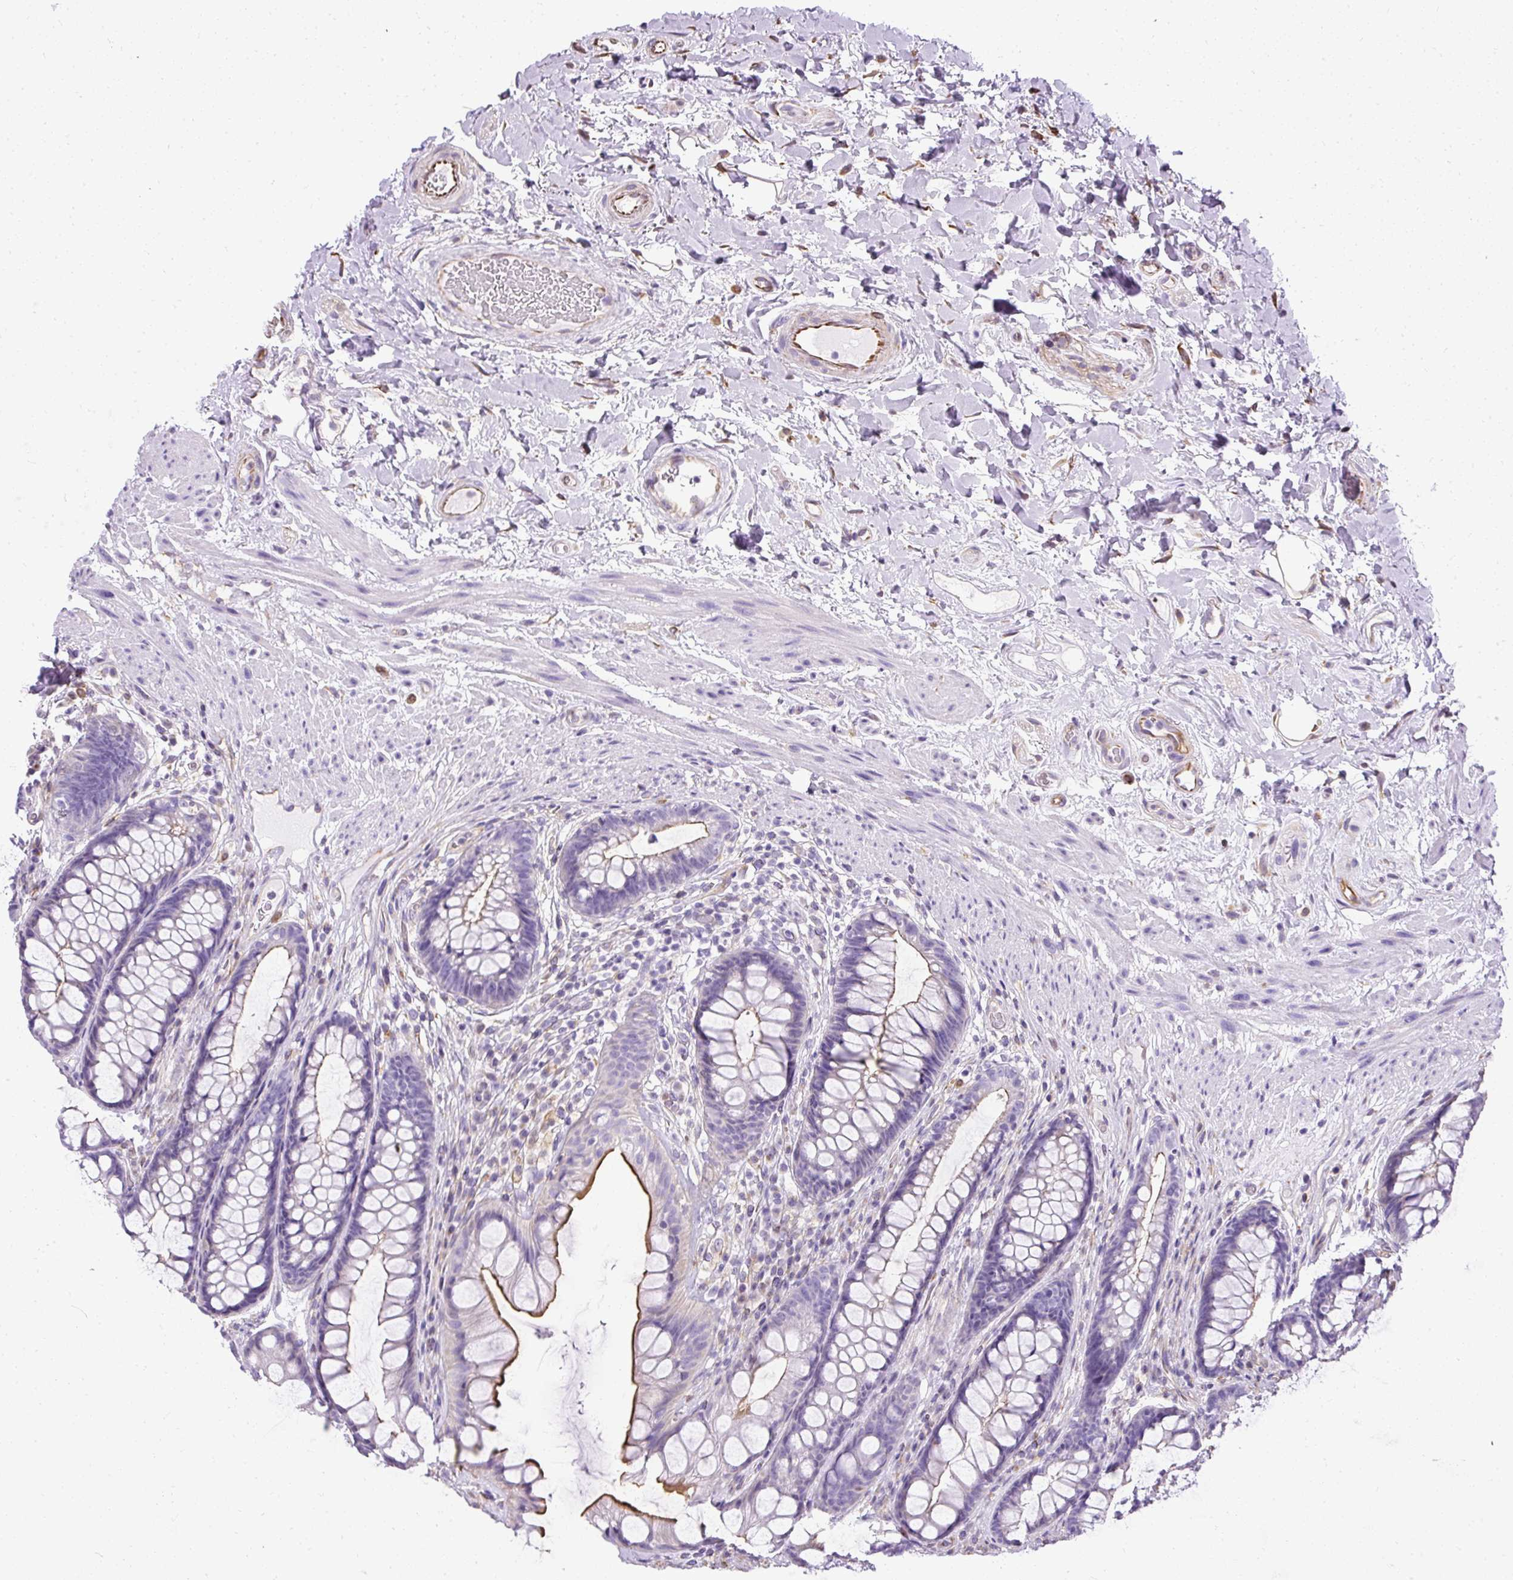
{"staining": {"intensity": "moderate", "quantity": "25%-75%", "location": "cytoplasmic/membranous"}, "tissue": "rectum", "cell_type": "Glandular cells", "image_type": "normal", "snomed": [{"axis": "morphology", "description": "Normal tissue, NOS"}, {"axis": "topography", "description": "Rectum"}], "caption": "Unremarkable rectum reveals moderate cytoplasmic/membranous staining in about 25%-75% of glandular cells.", "gene": "PLS1", "patient": {"sex": "male", "age": 74}}